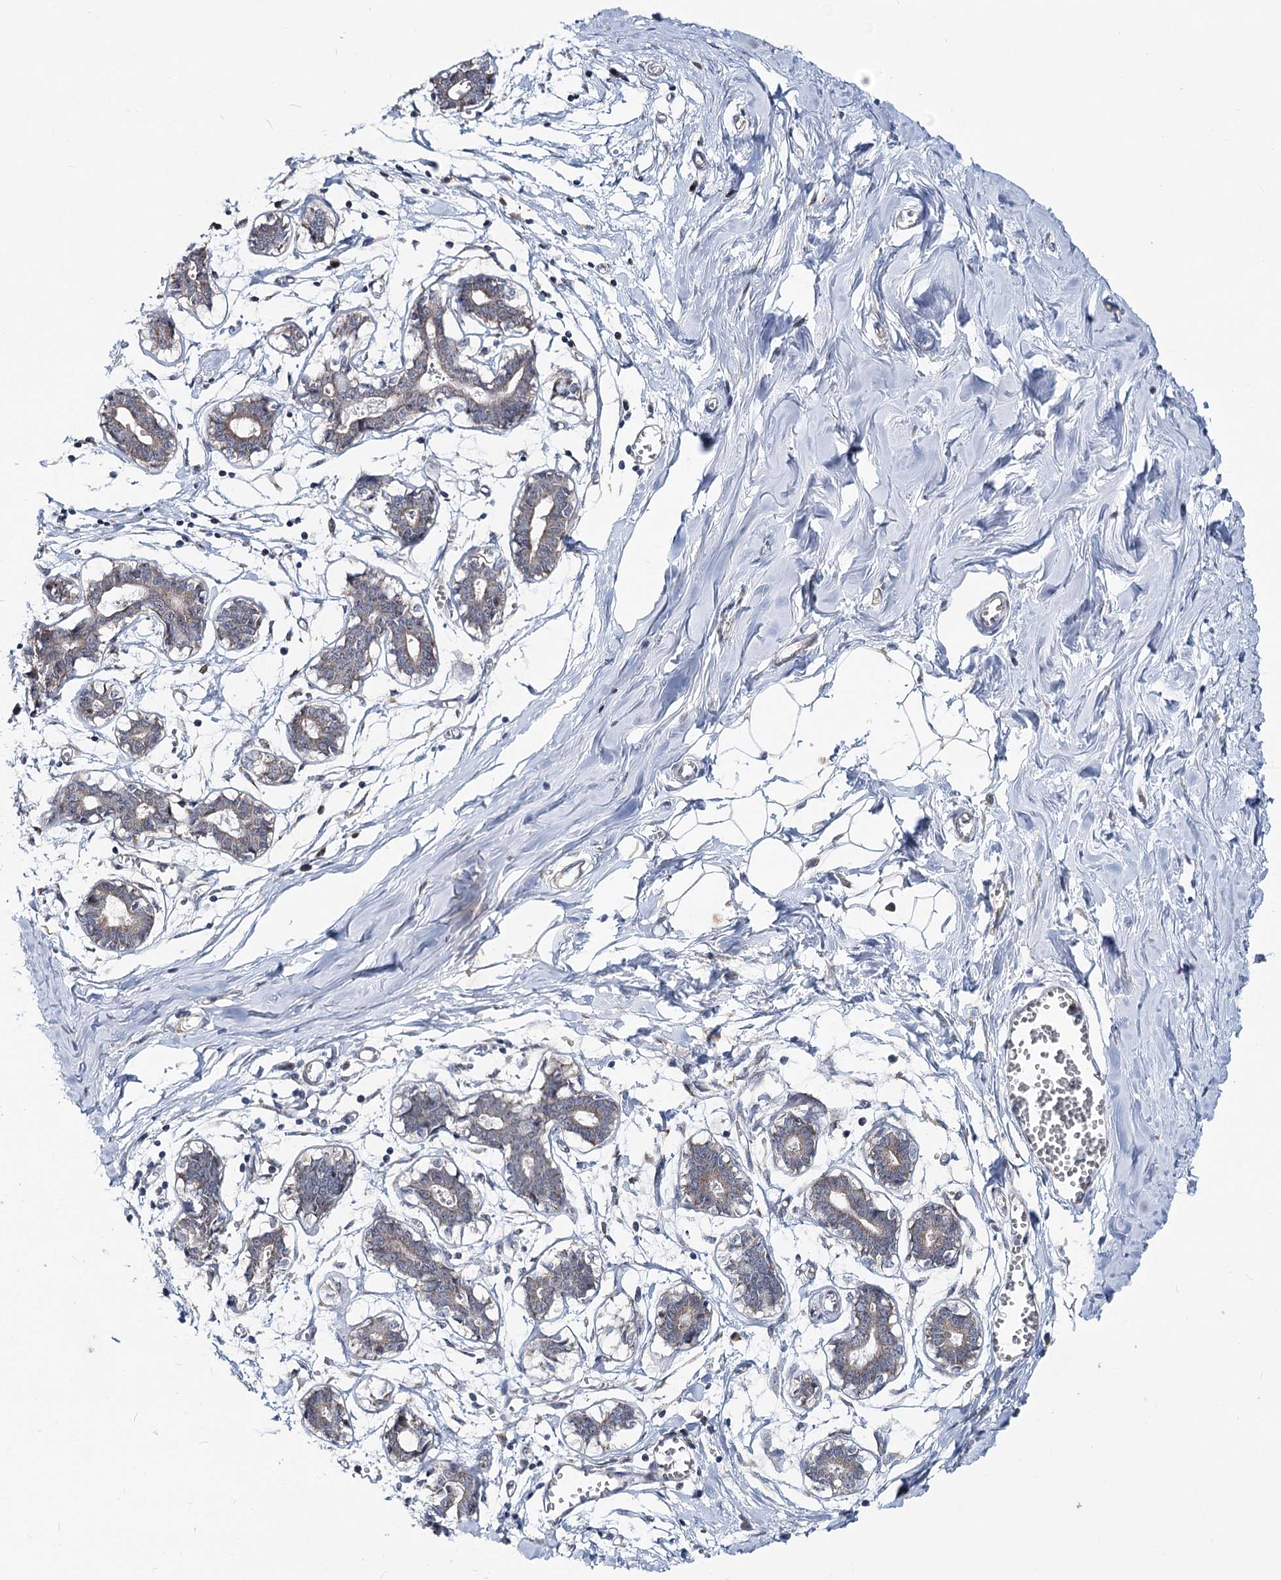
{"staining": {"intensity": "negative", "quantity": "none", "location": "none"}, "tissue": "breast", "cell_type": "Adipocytes", "image_type": "normal", "snomed": [{"axis": "morphology", "description": "Normal tissue, NOS"}, {"axis": "topography", "description": "Breast"}], "caption": "High magnification brightfield microscopy of benign breast stained with DAB (brown) and counterstained with hematoxylin (blue): adipocytes show no significant expression. The staining is performed using DAB (3,3'-diaminobenzidine) brown chromogen with nuclei counter-stained in using hematoxylin.", "gene": "CIB4", "patient": {"sex": "female", "age": 27}}